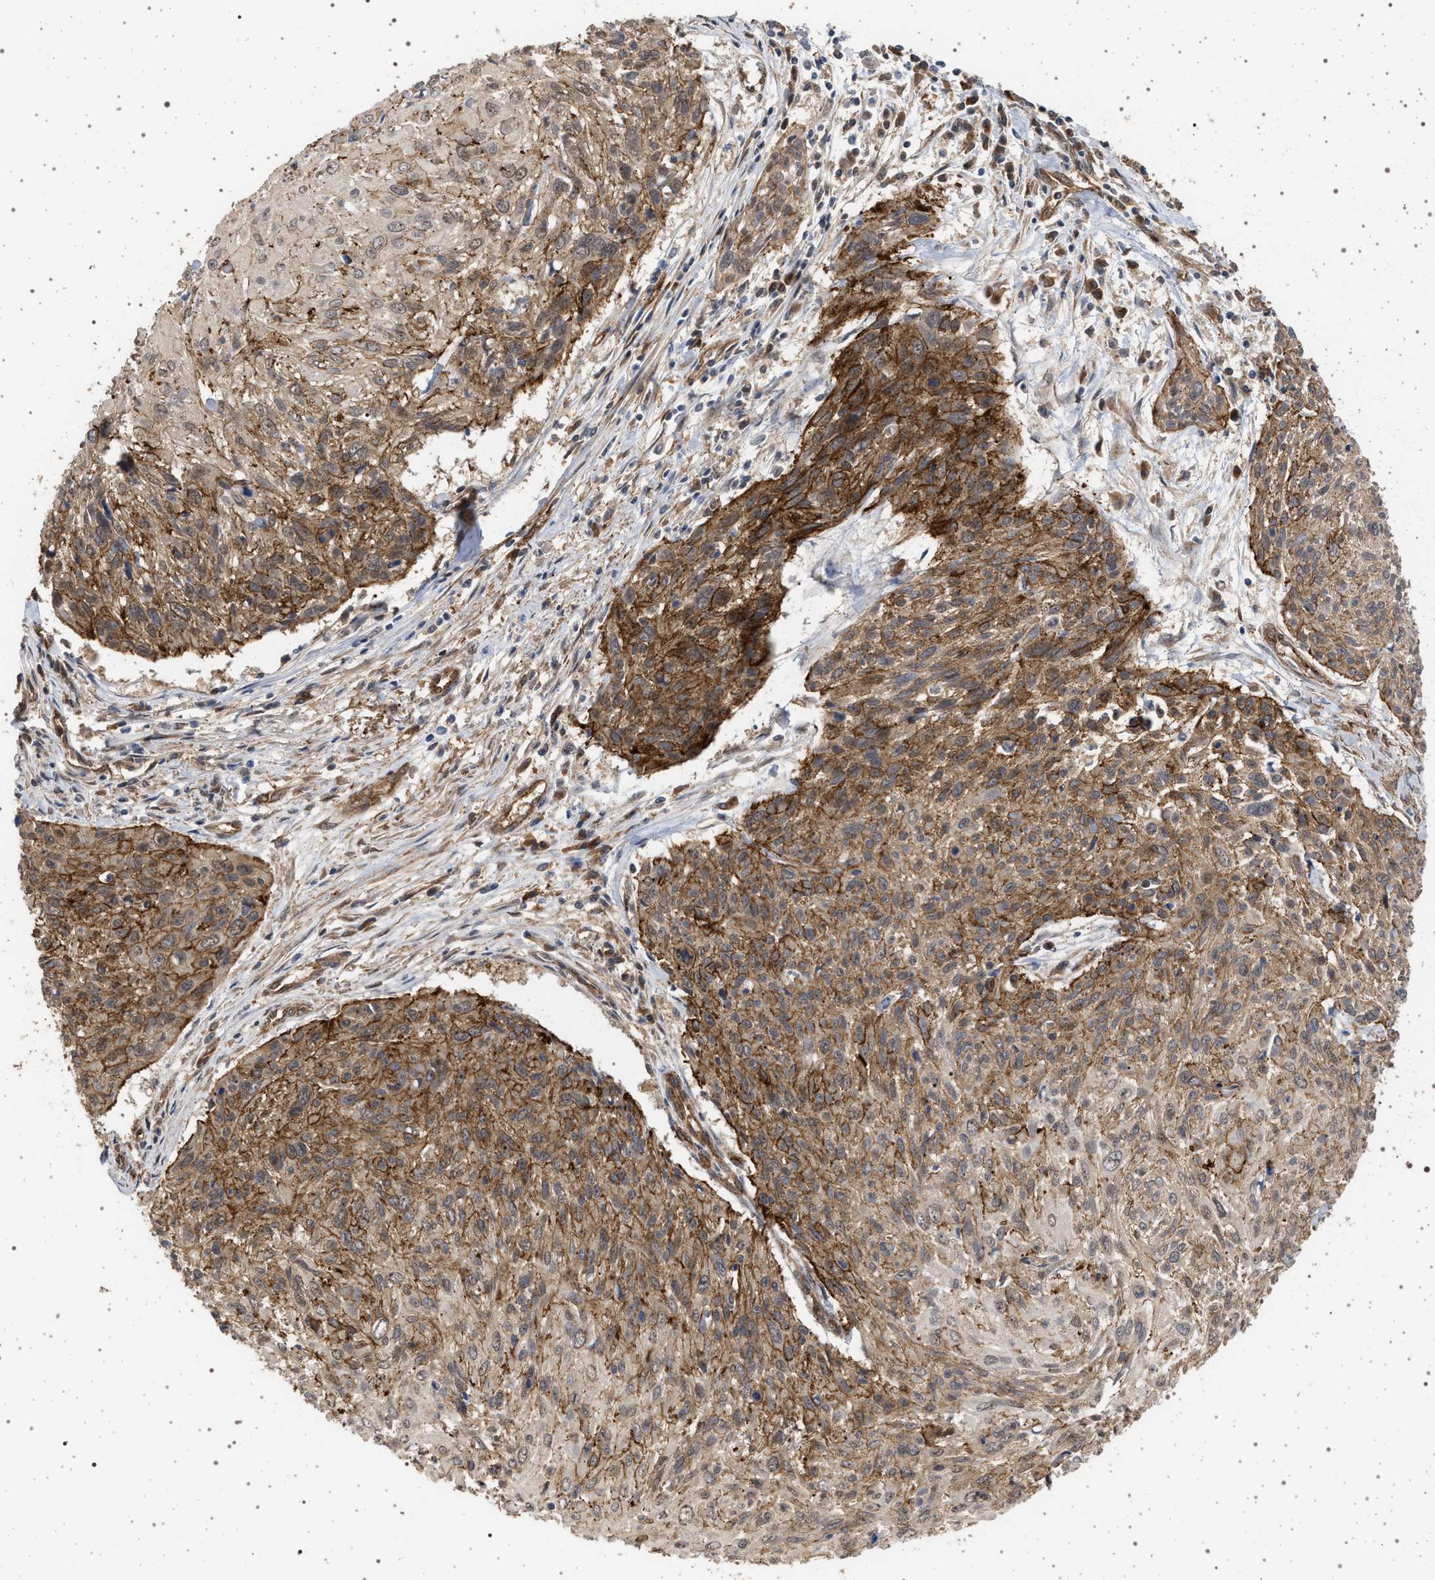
{"staining": {"intensity": "strong", "quantity": ">75%", "location": "cytoplasmic/membranous"}, "tissue": "cervical cancer", "cell_type": "Tumor cells", "image_type": "cancer", "snomed": [{"axis": "morphology", "description": "Squamous cell carcinoma, NOS"}, {"axis": "topography", "description": "Cervix"}], "caption": "Protein expression analysis of cervical squamous cell carcinoma reveals strong cytoplasmic/membranous positivity in about >75% of tumor cells.", "gene": "IFT20", "patient": {"sex": "female", "age": 51}}